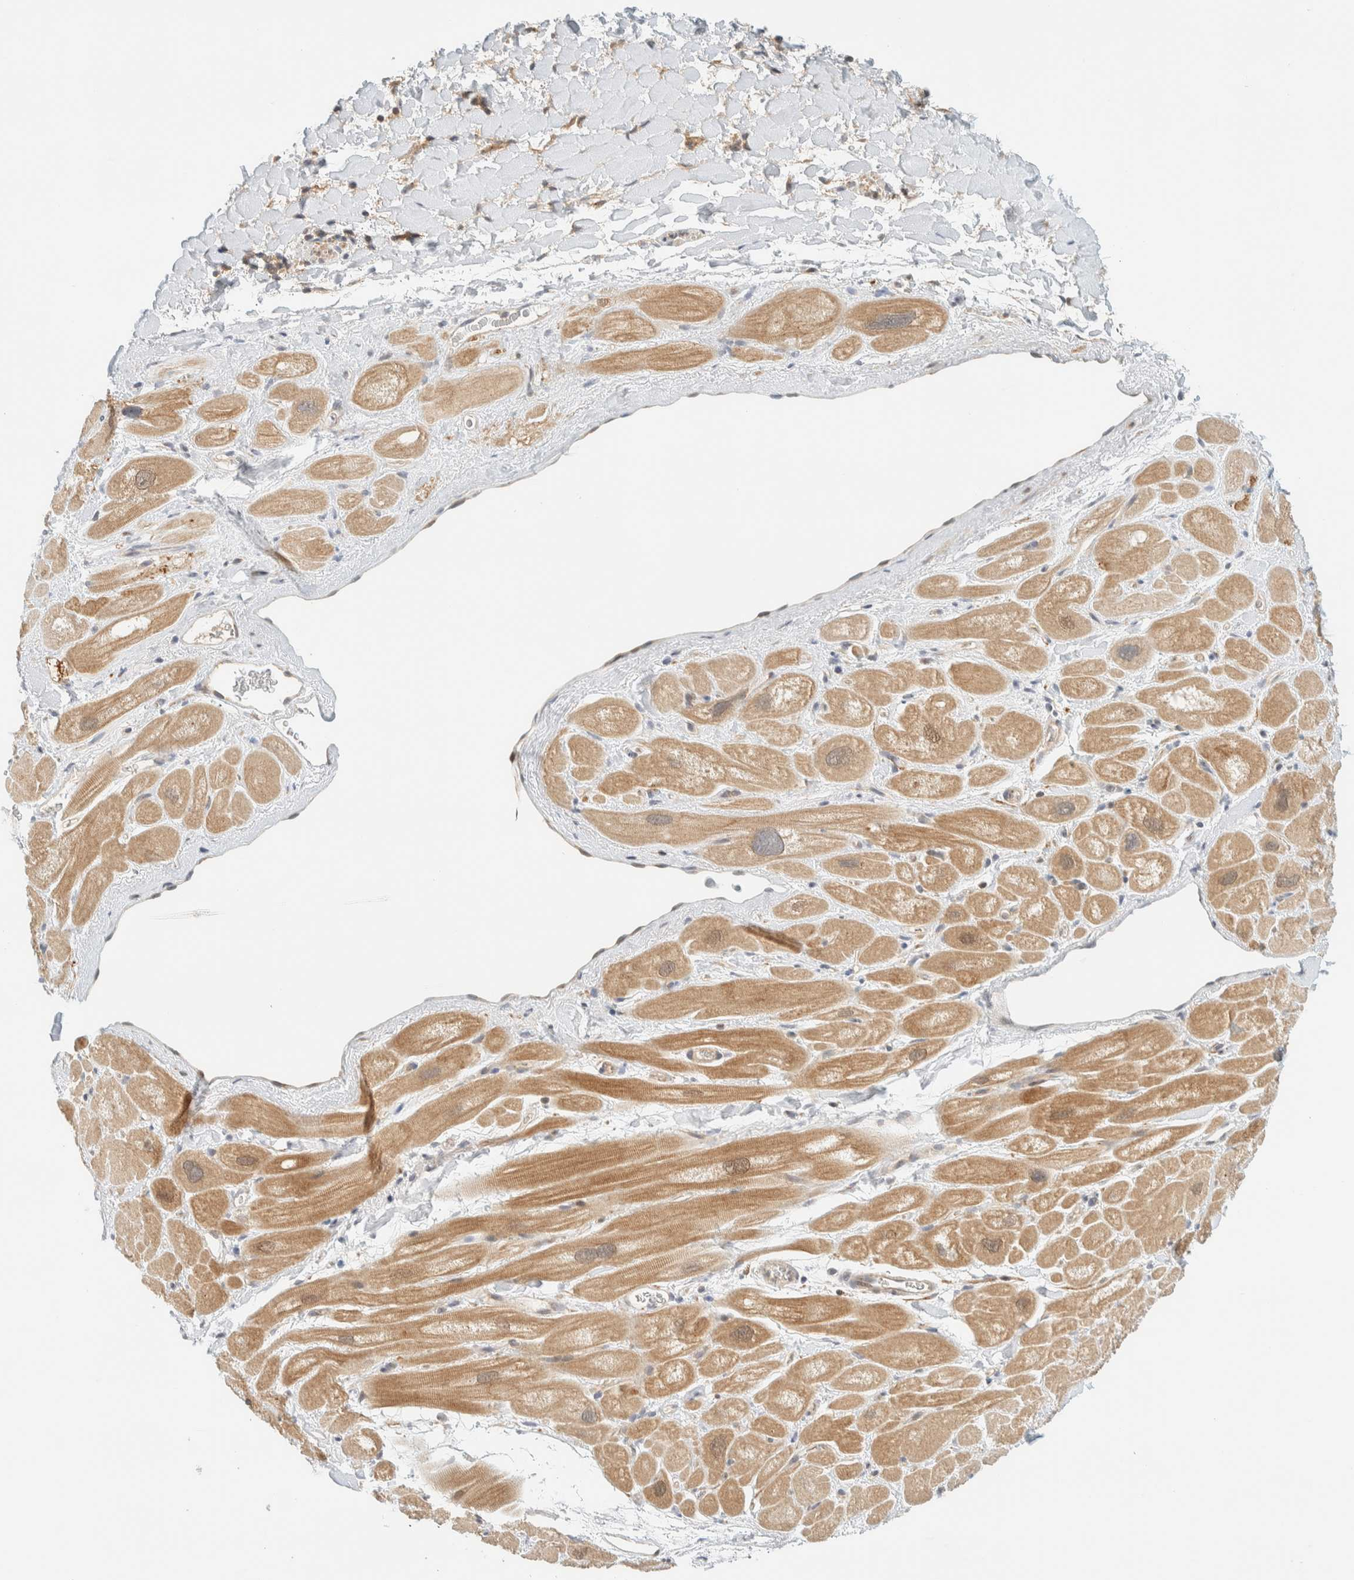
{"staining": {"intensity": "moderate", "quantity": "<25%", "location": "cytoplasmic/membranous"}, "tissue": "heart muscle", "cell_type": "Cardiomyocytes", "image_type": "normal", "snomed": [{"axis": "morphology", "description": "Normal tissue, NOS"}, {"axis": "topography", "description": "Heart"}], "caption": "Immunohistochemistry of normal heart muscle displays low levels of moderate cytoplasmic/membranous staining in approximately <25% of cardiomyocytes. (Stains: DAB (3,3'-diaminobenzidine) in brown, nuclei in blue, Microscopy: brightfield microscopy at high magnification).", "gene": "PCYT2", "patient": {"sex": "male", "age": 49}}